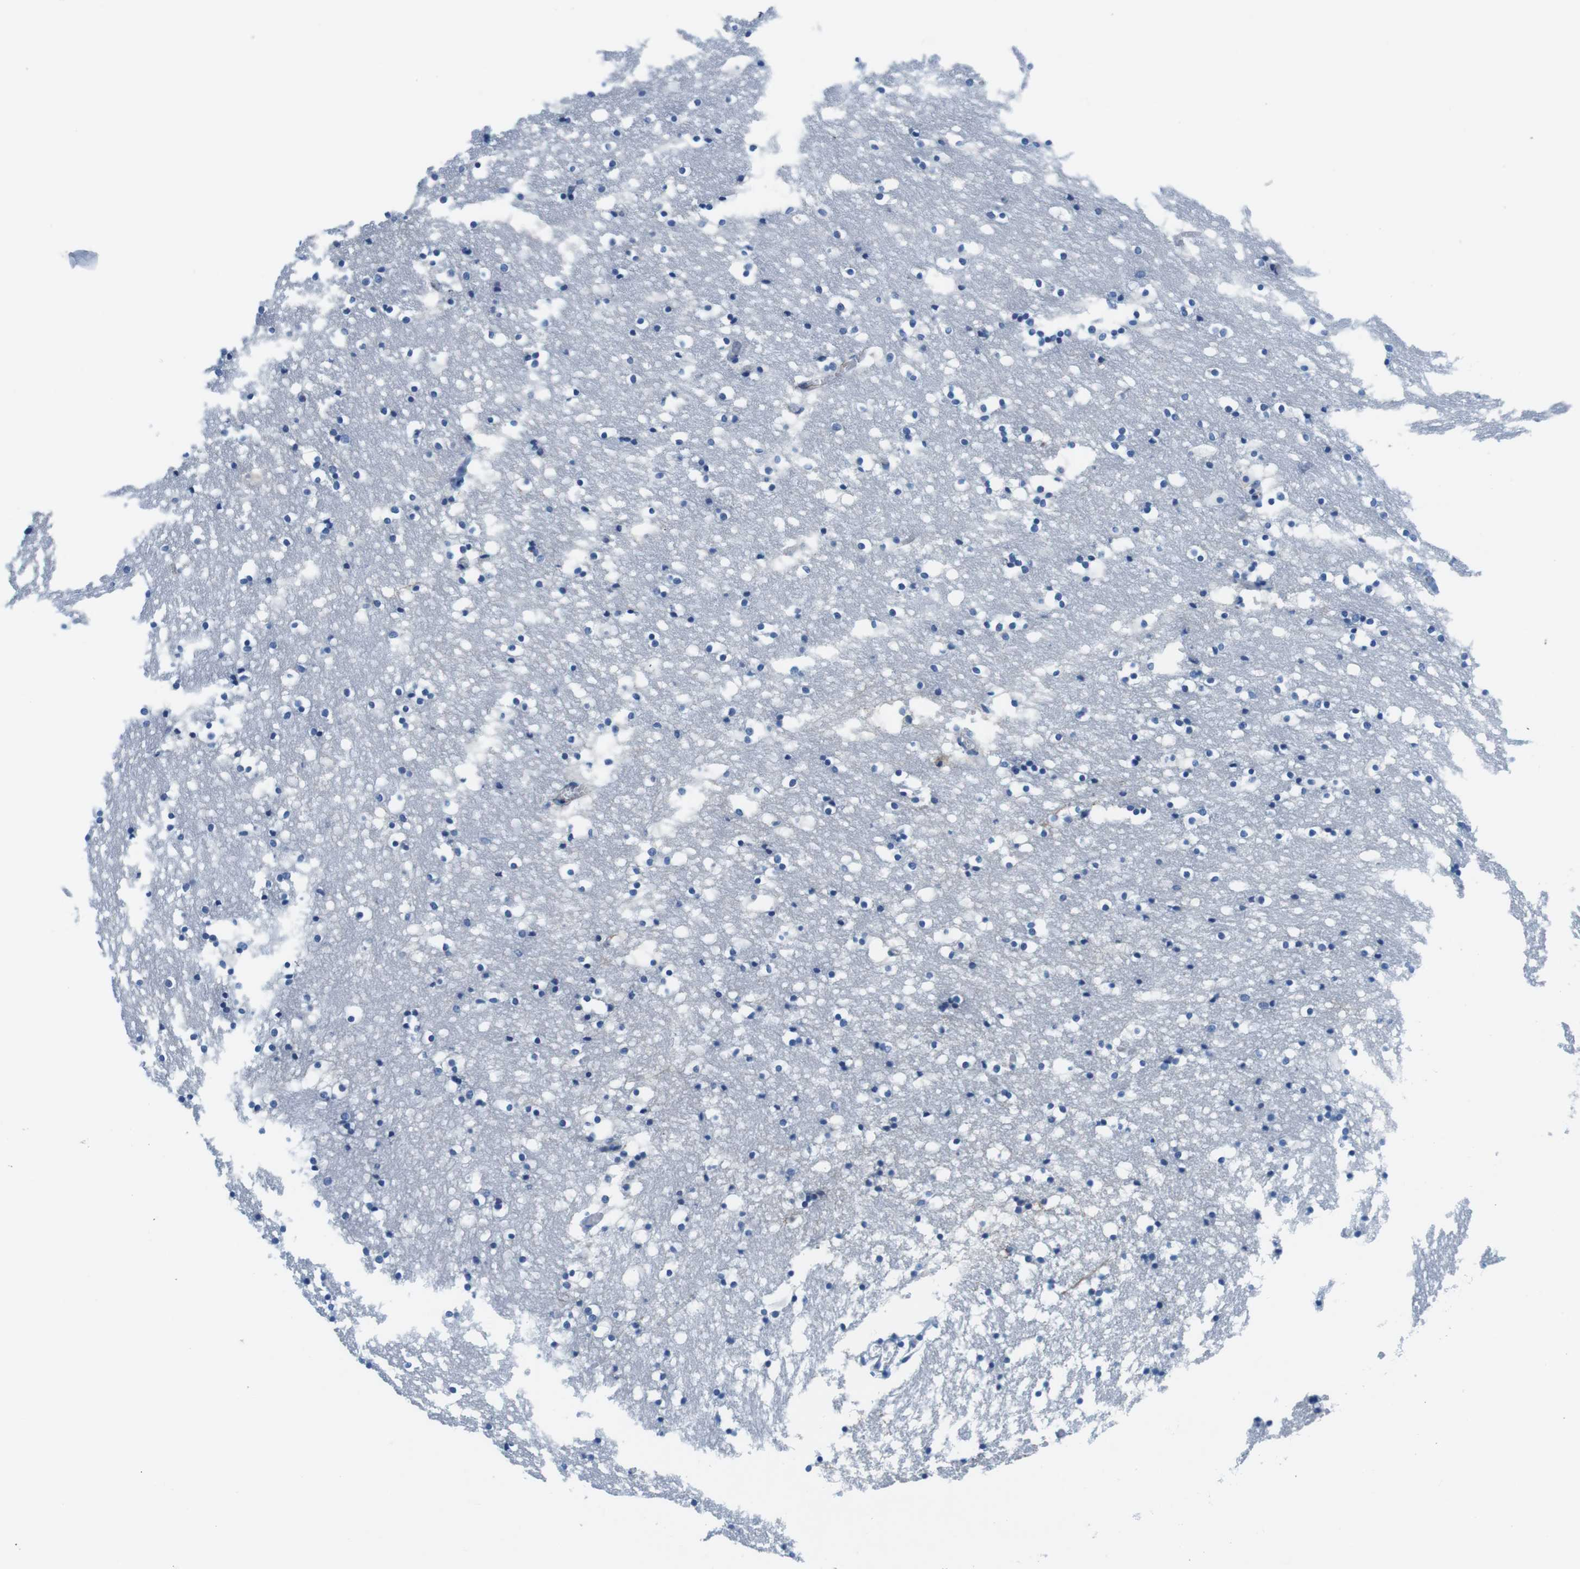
{"staining": {"intensity": "negative", "quantity": "none", "location": "none"}, "tissue": "caudate", "cell_type": "Glial cells", "image_type": "normal", "snomed": [{"axis": "morphology", "description": "Normal tissue, NOS"}, {"axis": "topography", "description": "Lateral ventricle wall"}], "caption": "Caudate stained for a protein using immunohistochemistry (IHC) demonstrates no expression glial cells.", "gene": "SLC6A6", "patient": {"sex": "male", "age": 45}}